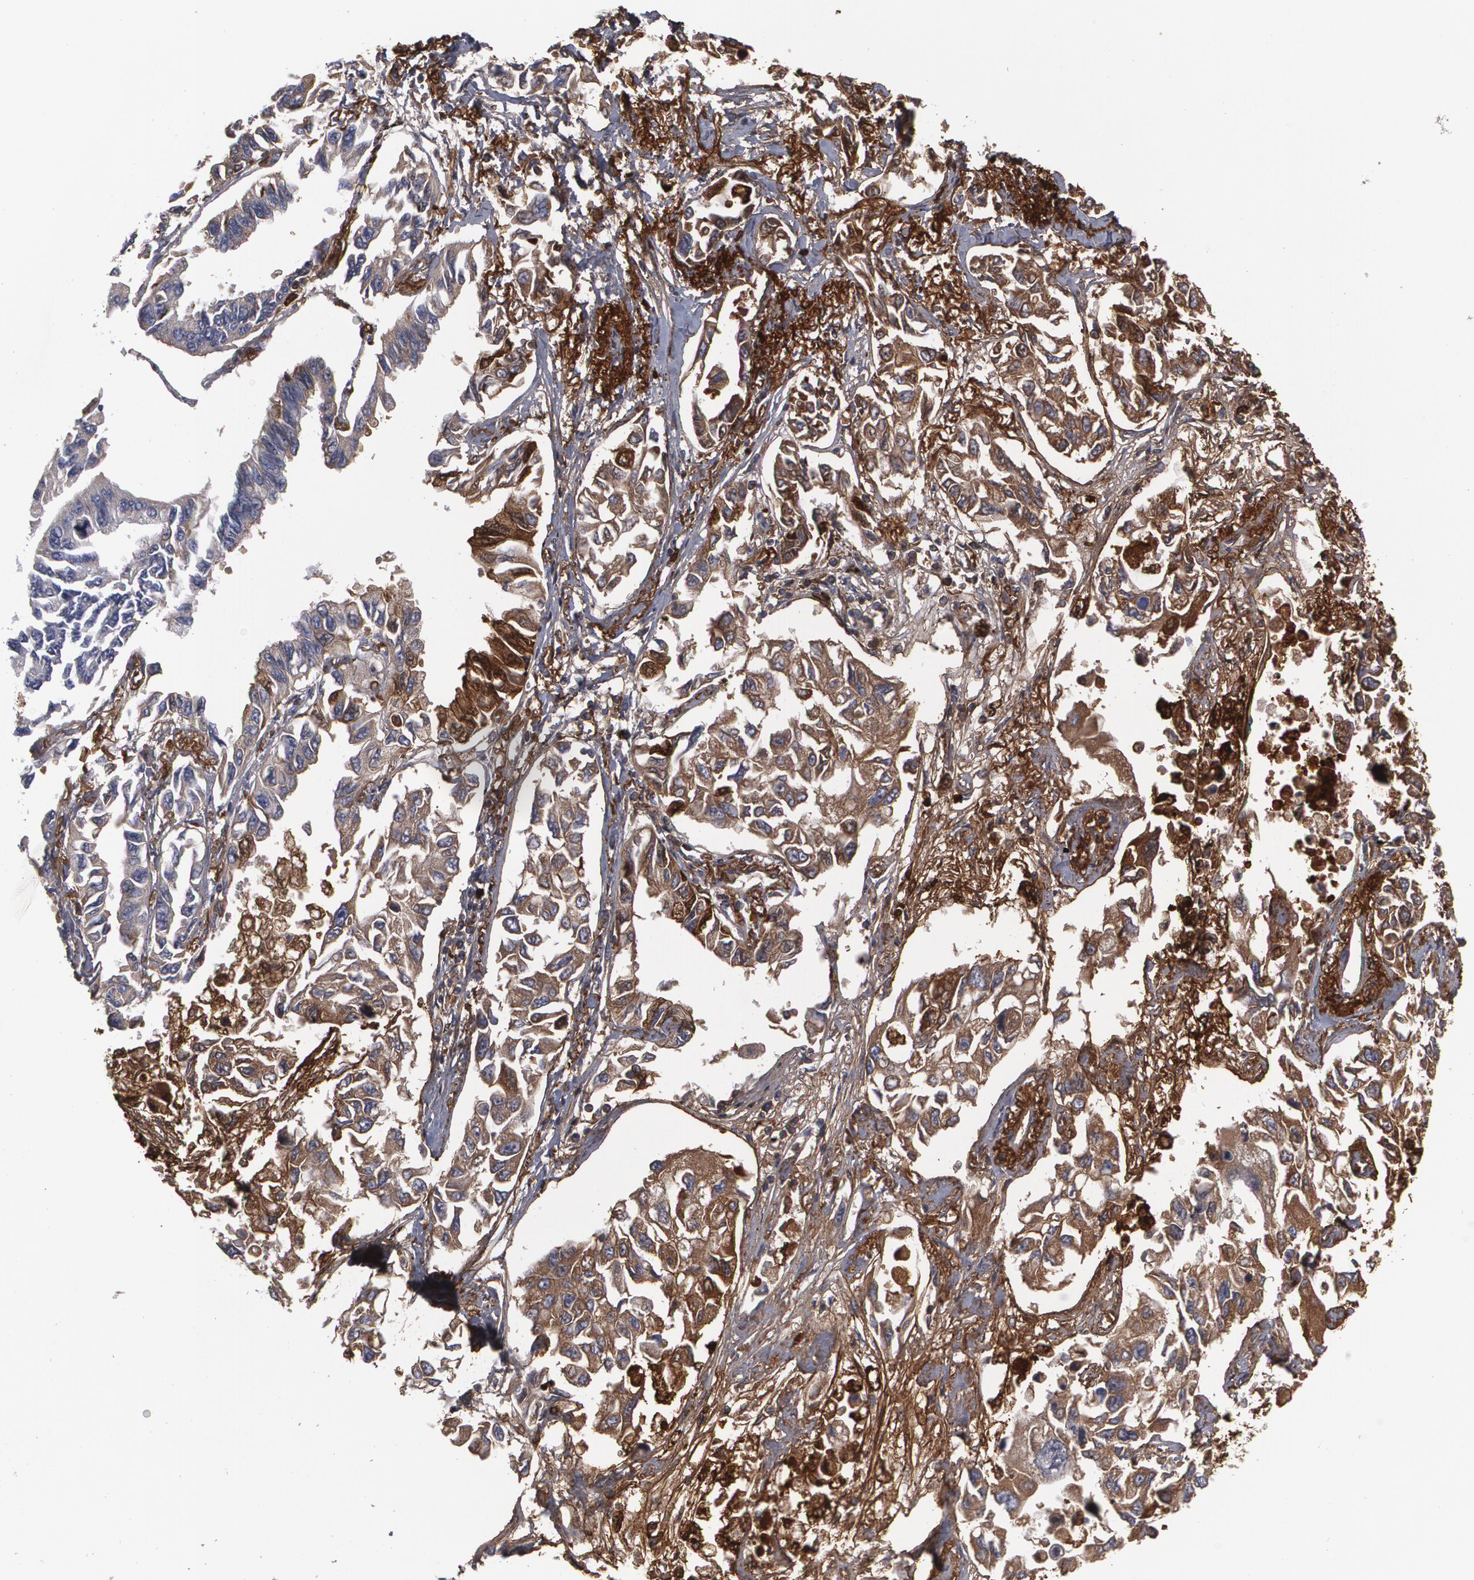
{"staining": {"intensity": "moderate", "quantity": ">75%", "location": "cytoplasmic/membranous"}, "tissue": "lung cancer", "cell_type": "Tumor cells", "image_type": "cancer", "snomed": [{"axis": "morphology", "description": "Adenocarcinoma, NOS"}, {"axis": "topography", "description": "Lung"}], "caption": "A brown stain labels moderate cytoplasmic/membranous staining of a protein in lung cancer tumor cells. (Brightfield microscopy of DAB IHC at high magnification).", "gene": "FBLN1", "patient": {"sex": "male", "age": 64}}